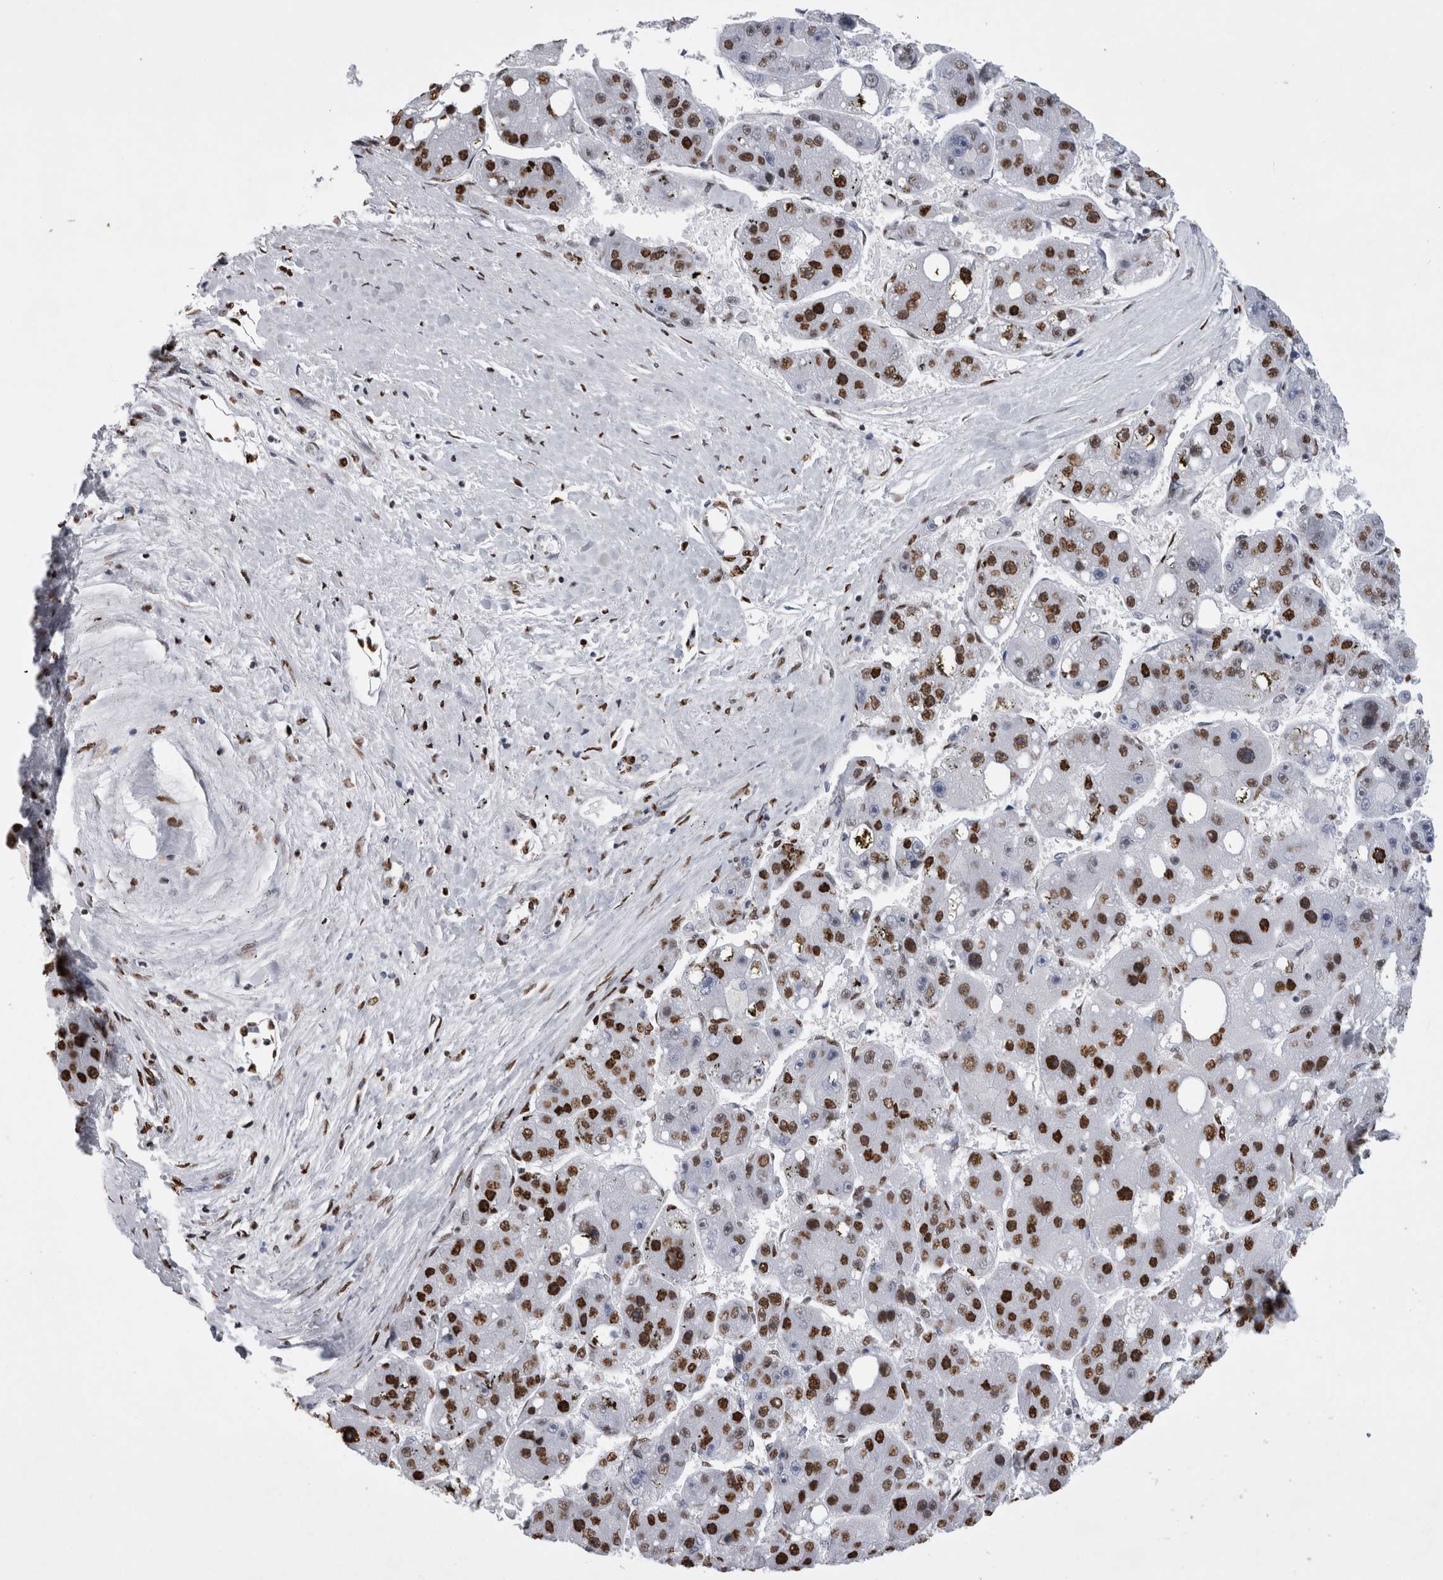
{"staining": {"intensity": "strong", "quantity": "25%-75%", "location": "nuclear"}, "tissue": "liver cancer", "cell_type": "Tumor cells", "image_type": "cancer", "snomed": [{"axis": "morphology", "description": "Carcinoma, Hepatocellular, NOS"}, {"axis": "topography", "description": "Liver"}], "caption": "Protein expression analysis of human liver cancer (hepatocellular carcinoma) reveals strong nuclear staining in approximately 25%-75% of tumor cells.", "gene": "ALPK3", "patient": {"sex": "female", "age": 61}}